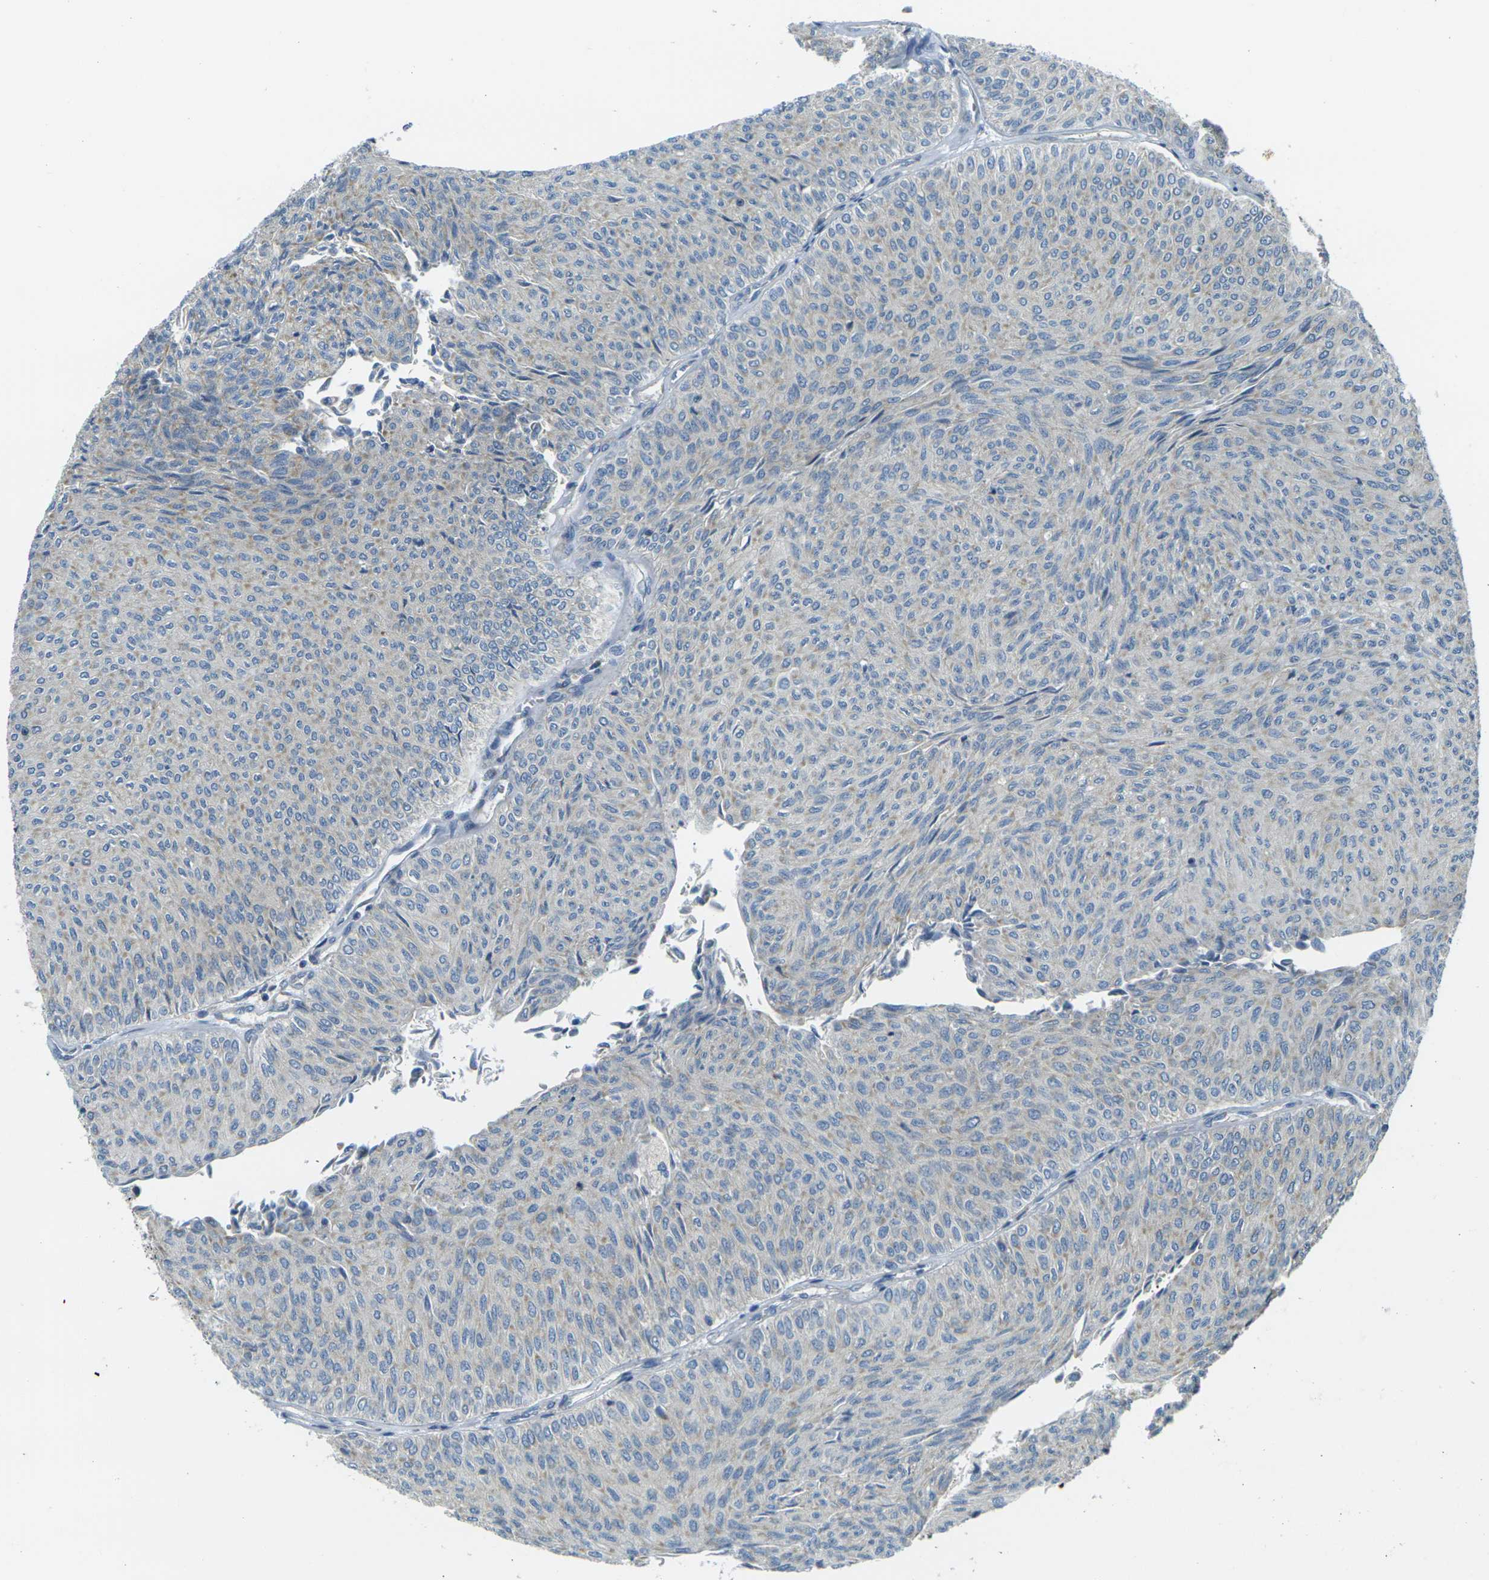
{"staining": {"intensity": "weak", "quantity": "<25%", "location": "cytoplasmic/membranous"}, "tissue": "urothelial cancer", "cell_type": "Tumor cells", "image_type": "cancer", "snomed": [{"axis": "morphology", "description": "Urothelial carcinoma, Low grade"}, {"axis": "topography", "description": "Urinary bladder"}], "caption": "Tumor cells are negative for protein expression in human urothelial cancer.", "gene": "PARD6B", "patient": {"sex": "male", "age": 78}}